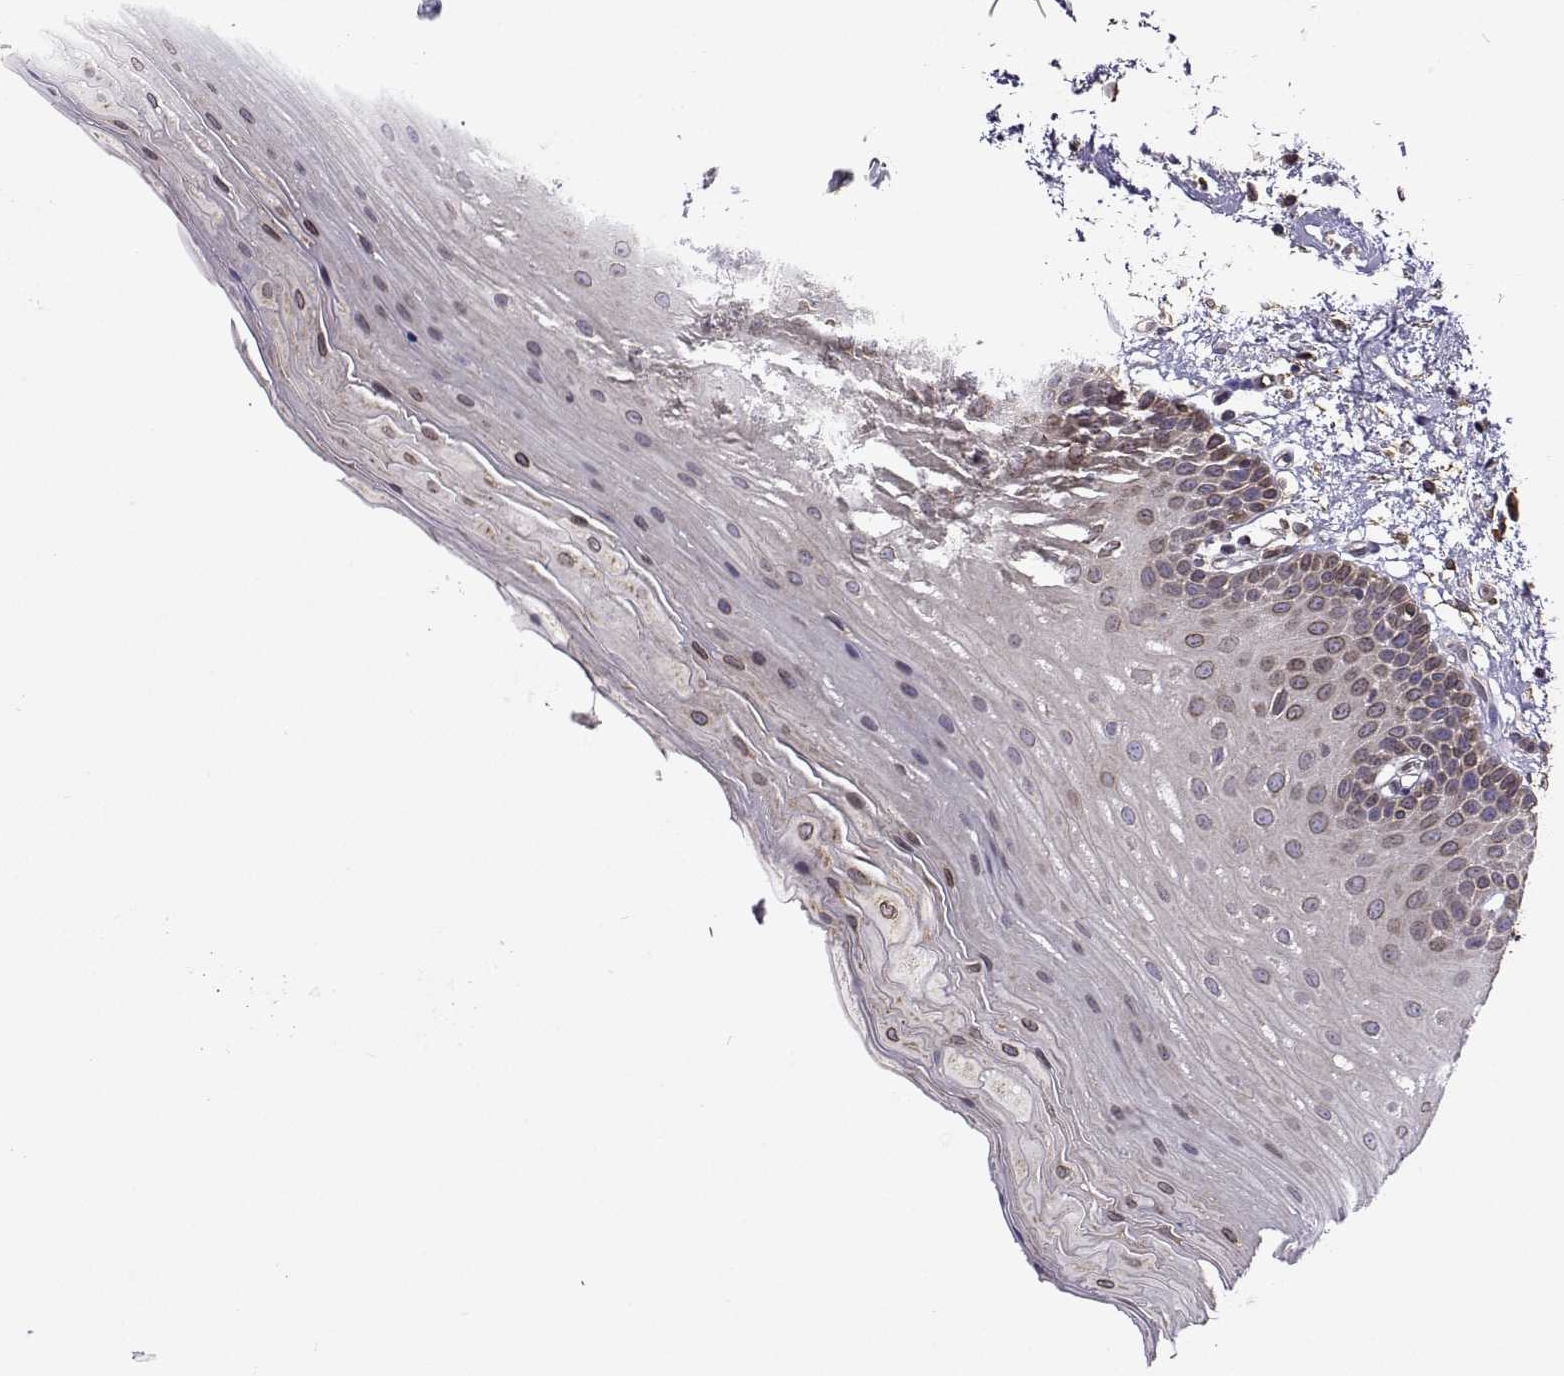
{"staining": {"intensity": "moderate", "quantity": "25%-75%", "location": "cytoplasmic/membranous,nuclear"}, "tissue": "oral mucosa", "cell_type": "Squamous epithelial cells", "image_type": "normal", "snomed": [{"axis": "morphology", "description": "Normal tissue, NOS"}, {"axis": "morphology", "description": "Adenocarcinoma, NOS"}, {"axis": "topography", "description": "Oral tissue"}, {"axis": "topography", "description": "Head-Neck"}], "caption": "The photomicrograph displays immunohistochemical staining of normal oral mucosa. There is moderate cytoplasmic/membranous,nuclear positivity is appreciated in about 25%-75% of squamous epithelial cells.", "gene": "PGRMC2", "patient": {"sex": "female", "age": 57}}